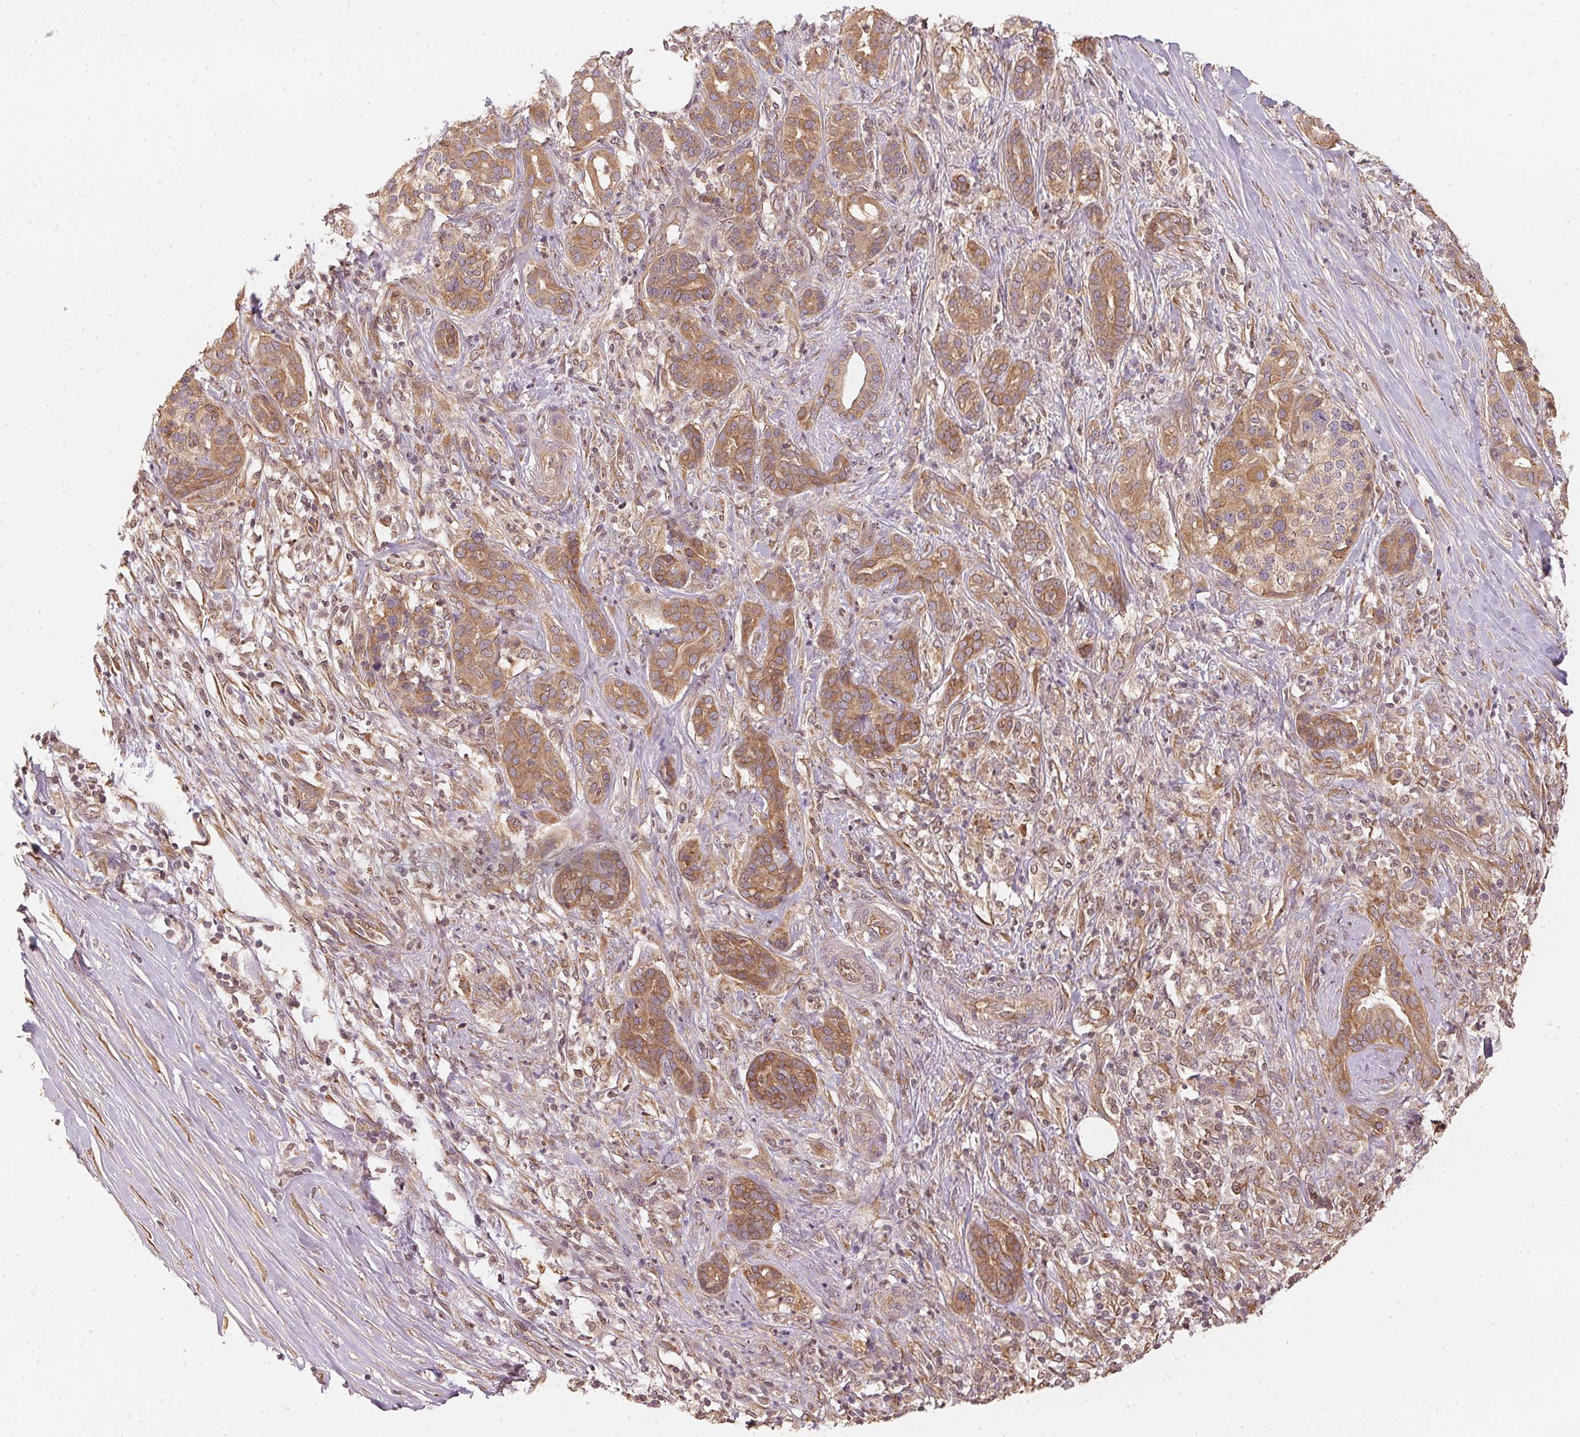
{"staining": {"intensity": "moderate", "quantity": ">75%", "location": "cytoplasmic/membranous"}, "tissue": "pancreatic cancer", "cell_type": "Tumor cells", "image_type": "cancer", "snomed": [{"axis": "morphology", "description": "Normal tissue, NOS"}, {"axis": "morphology", "description": "Inflammation, NOS"}, {"axis": "morphology", "description": "Adenocarcinoma, NOS"}, {"axis": "topography", "description": "Pancreas"}], "caption": "Brown immunohistochemical staining in pancreatic cancer reveals moderate cytoplasmic/membranous staining in approximately >75% of tumor cells.", "gene": "STRN4", "patient": {"sex": "male", "age": 57}}